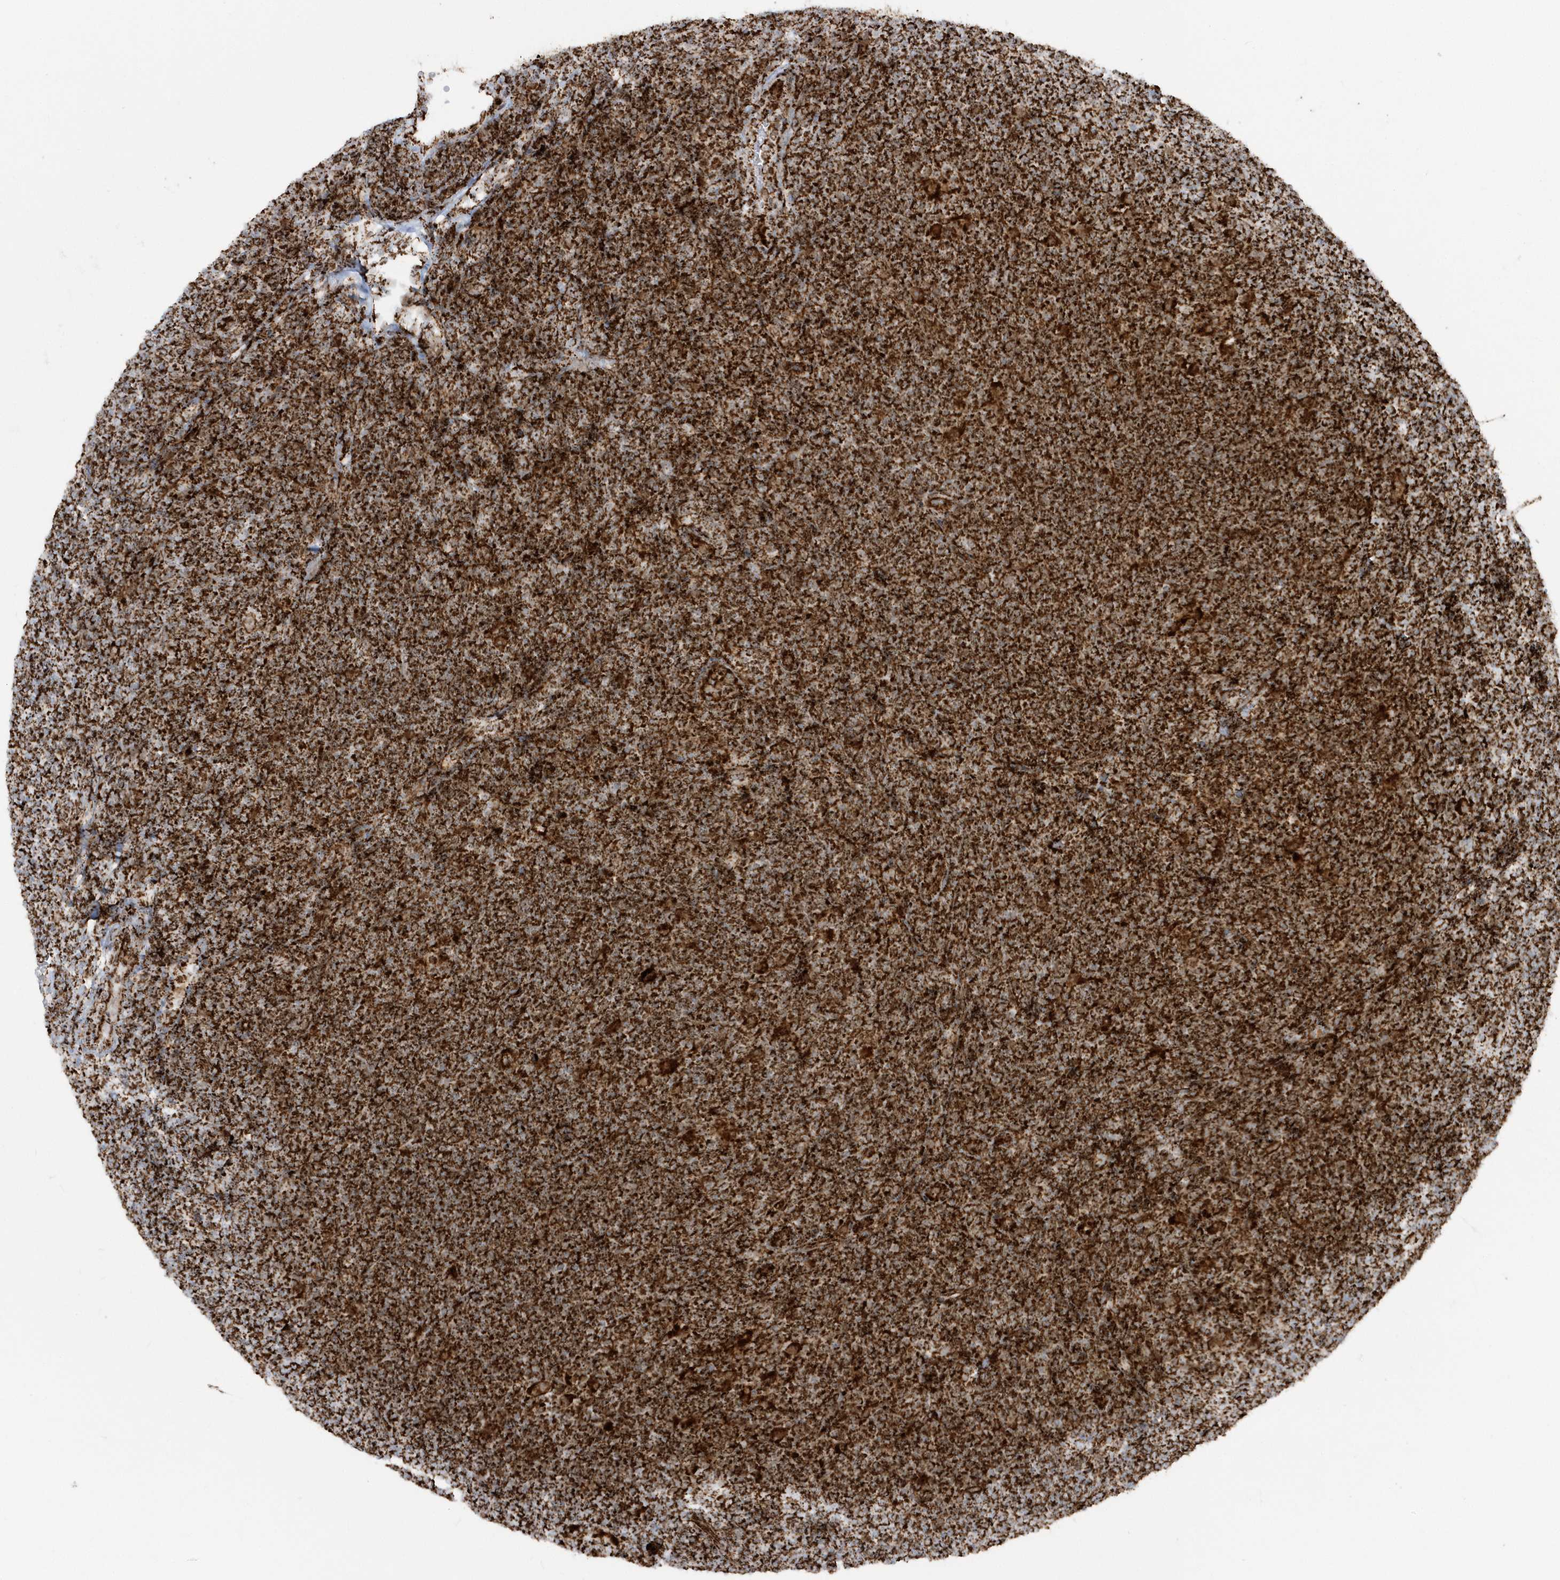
{"staining": {"intensity": "strong", "quantity": ">75%", "location": "cytoplasmic/membranous"}, "tissue": "lymphoma", "cell_type": "Tumor cells", "image_type": "cancer", "snomed": [{"axis": "morphology", "description": "Hodgkin's disease, NOS"}, {"axis": "topography", "description": "Lymph node"}], "caption": "High-power microscopy captured an immunohistochemistry histopathology image of Hodgkin's disease, revealing strong cytoplasmic/membranous positivity in approximately >75% of tumor cells.", "gene": "CRY2", "patient": {"sex": "female", "age": 57}}